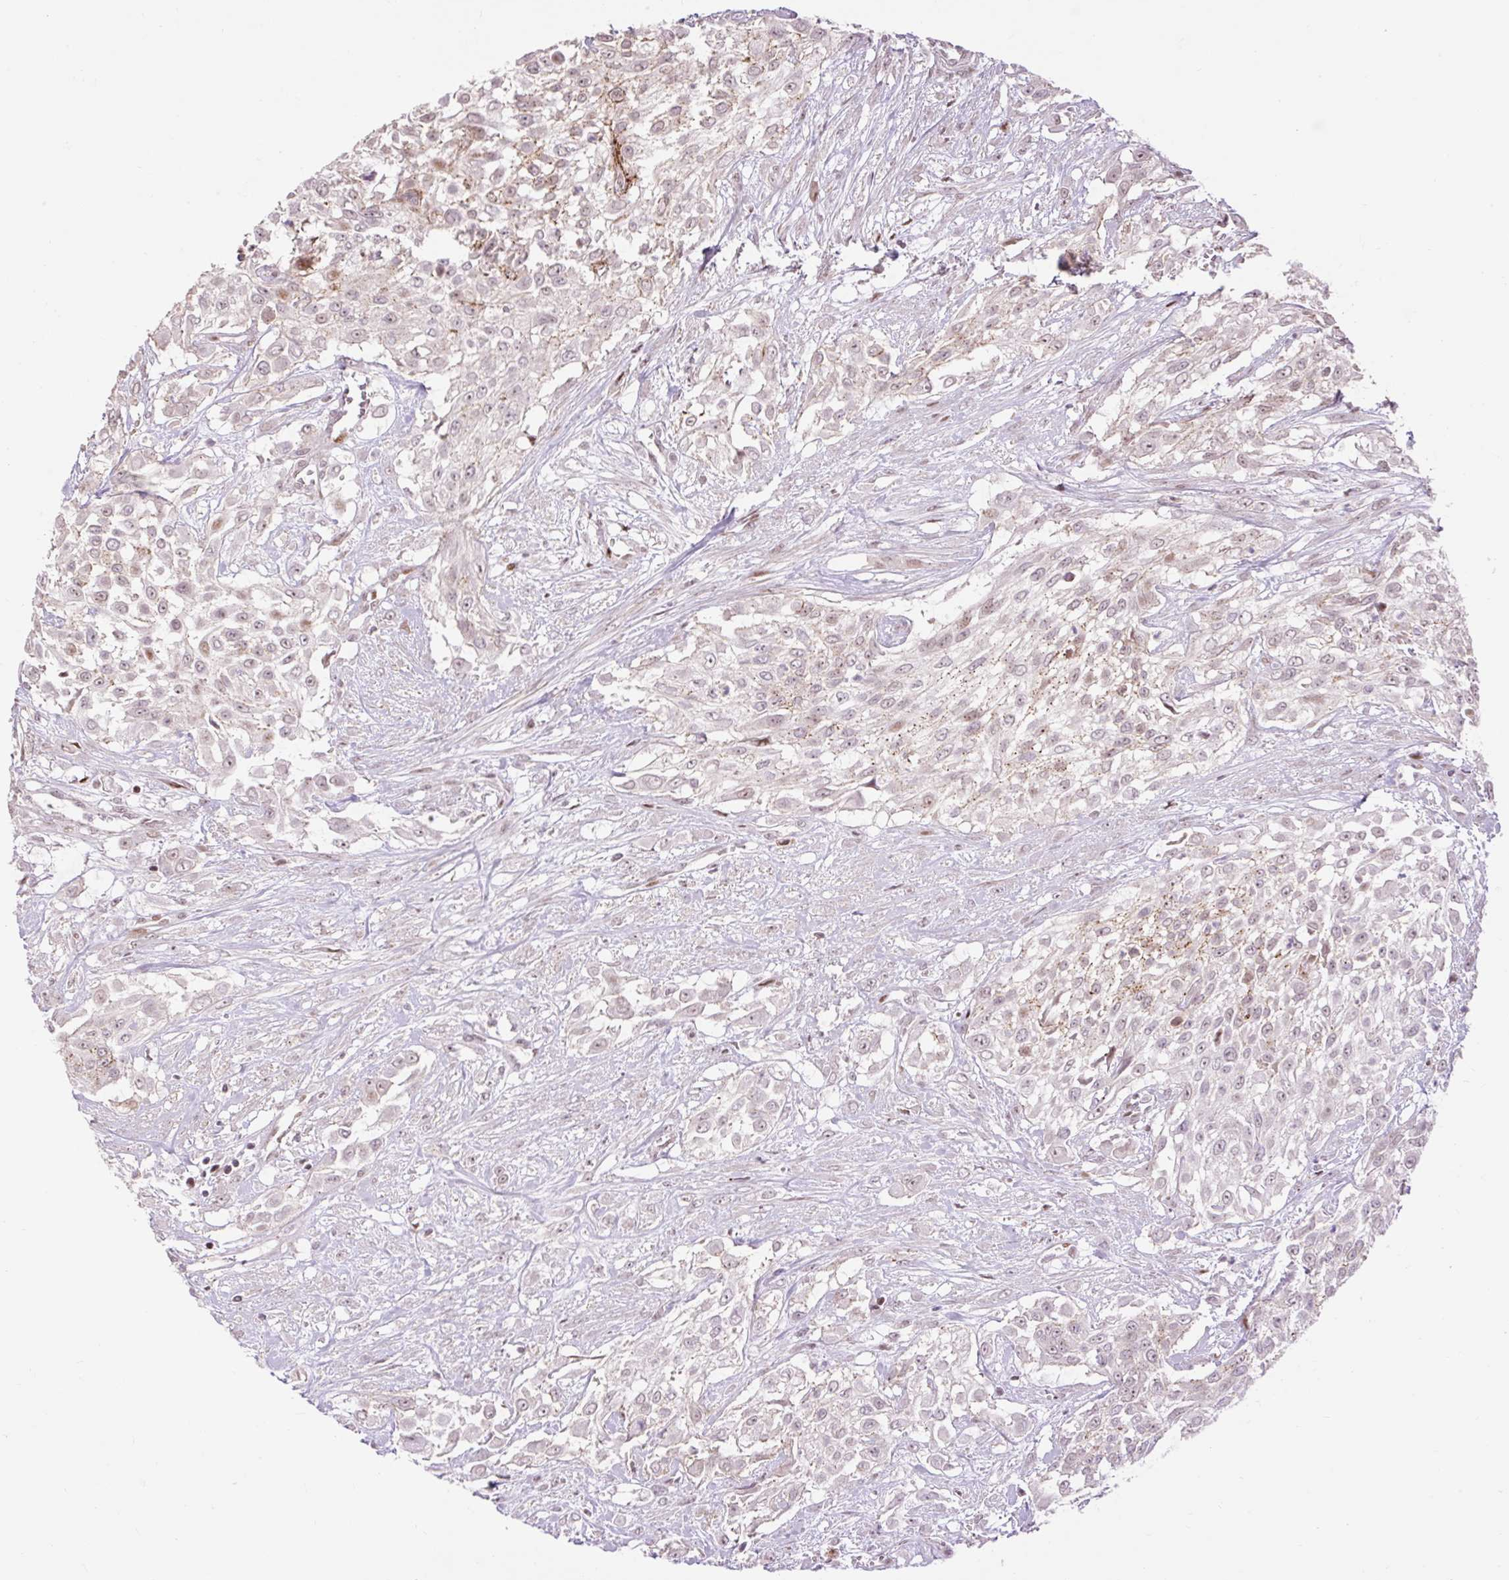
{"staining": {"intensity": "weak", "quantity": "25%-75%", "location": "nuclear"}, "tissue": "urothelial cancer", "cell_type": "Tumor cells", "image_type": "cancer", "snomed": [{"axis": "morphology", "description": "Urothelial carcinoma, High grade"}, {"axis": "topography", "description": "Urinary bladder"}], "caption": "Urothelial cancer stained for a protein (brown) shows weak nuclear positive staining in about 25%-75% of tumor cells.", "gene": "RIPPLY3", "patient": {"sex": "male", "age": 57}}